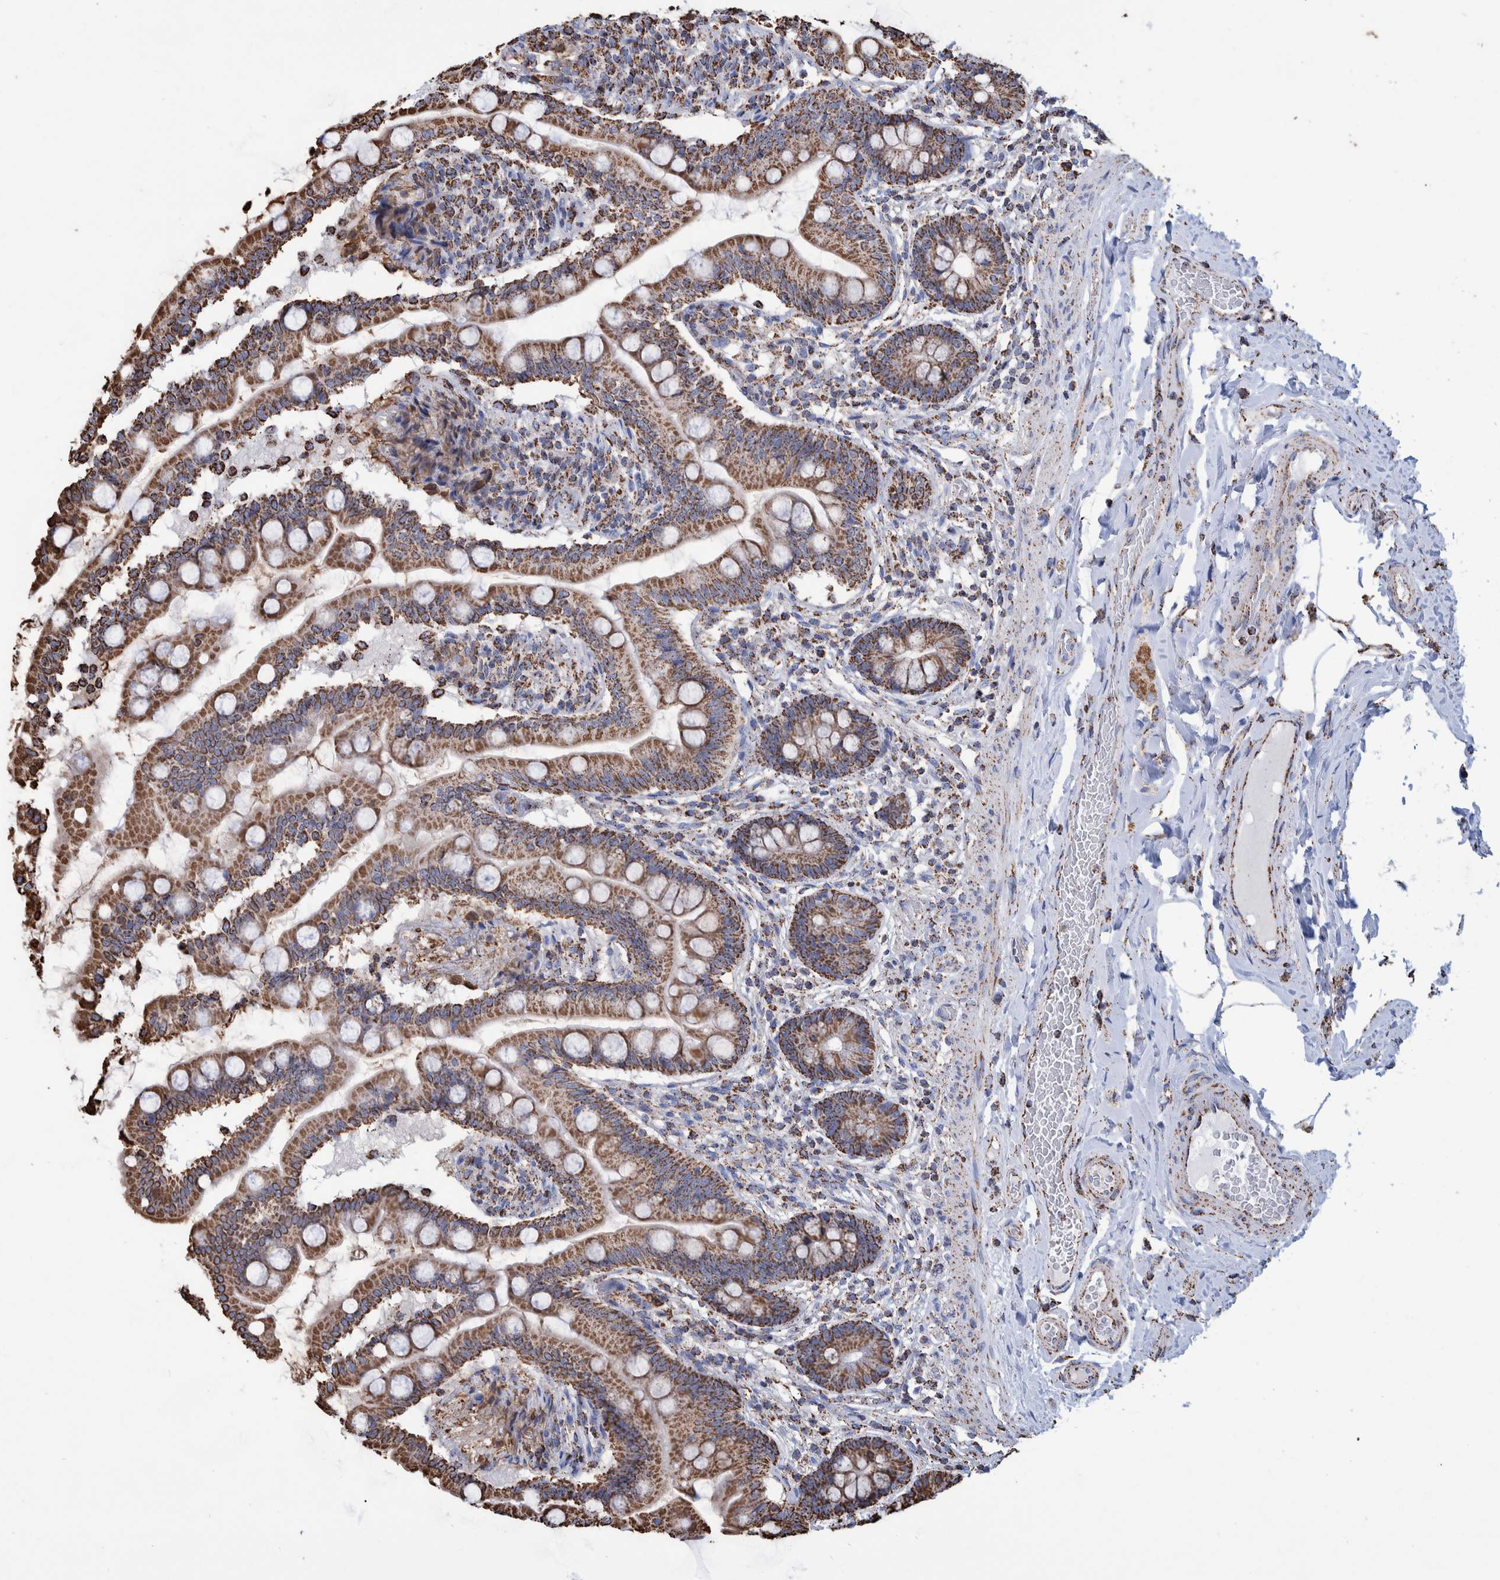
{"staining": {"intensity": "strong", "quantity": ">75%", "location": "cytoplasmic/membranous"}, "tissue": "small intestine", "cell_type": "Glandular cells", "image_type": "normal", "snomed": [{"axis": "morphology", "description": "Normal tissue, NOS"}, {"axis": "topography", "description": "Small intestine"}], "caption": "A brown stain highlights strong cytoplasmic/membranous expression of a protein in glandular cells of benign human small intestine.", "gene": "VPS26C", "patient": {"sex": "female", "age": 56}}